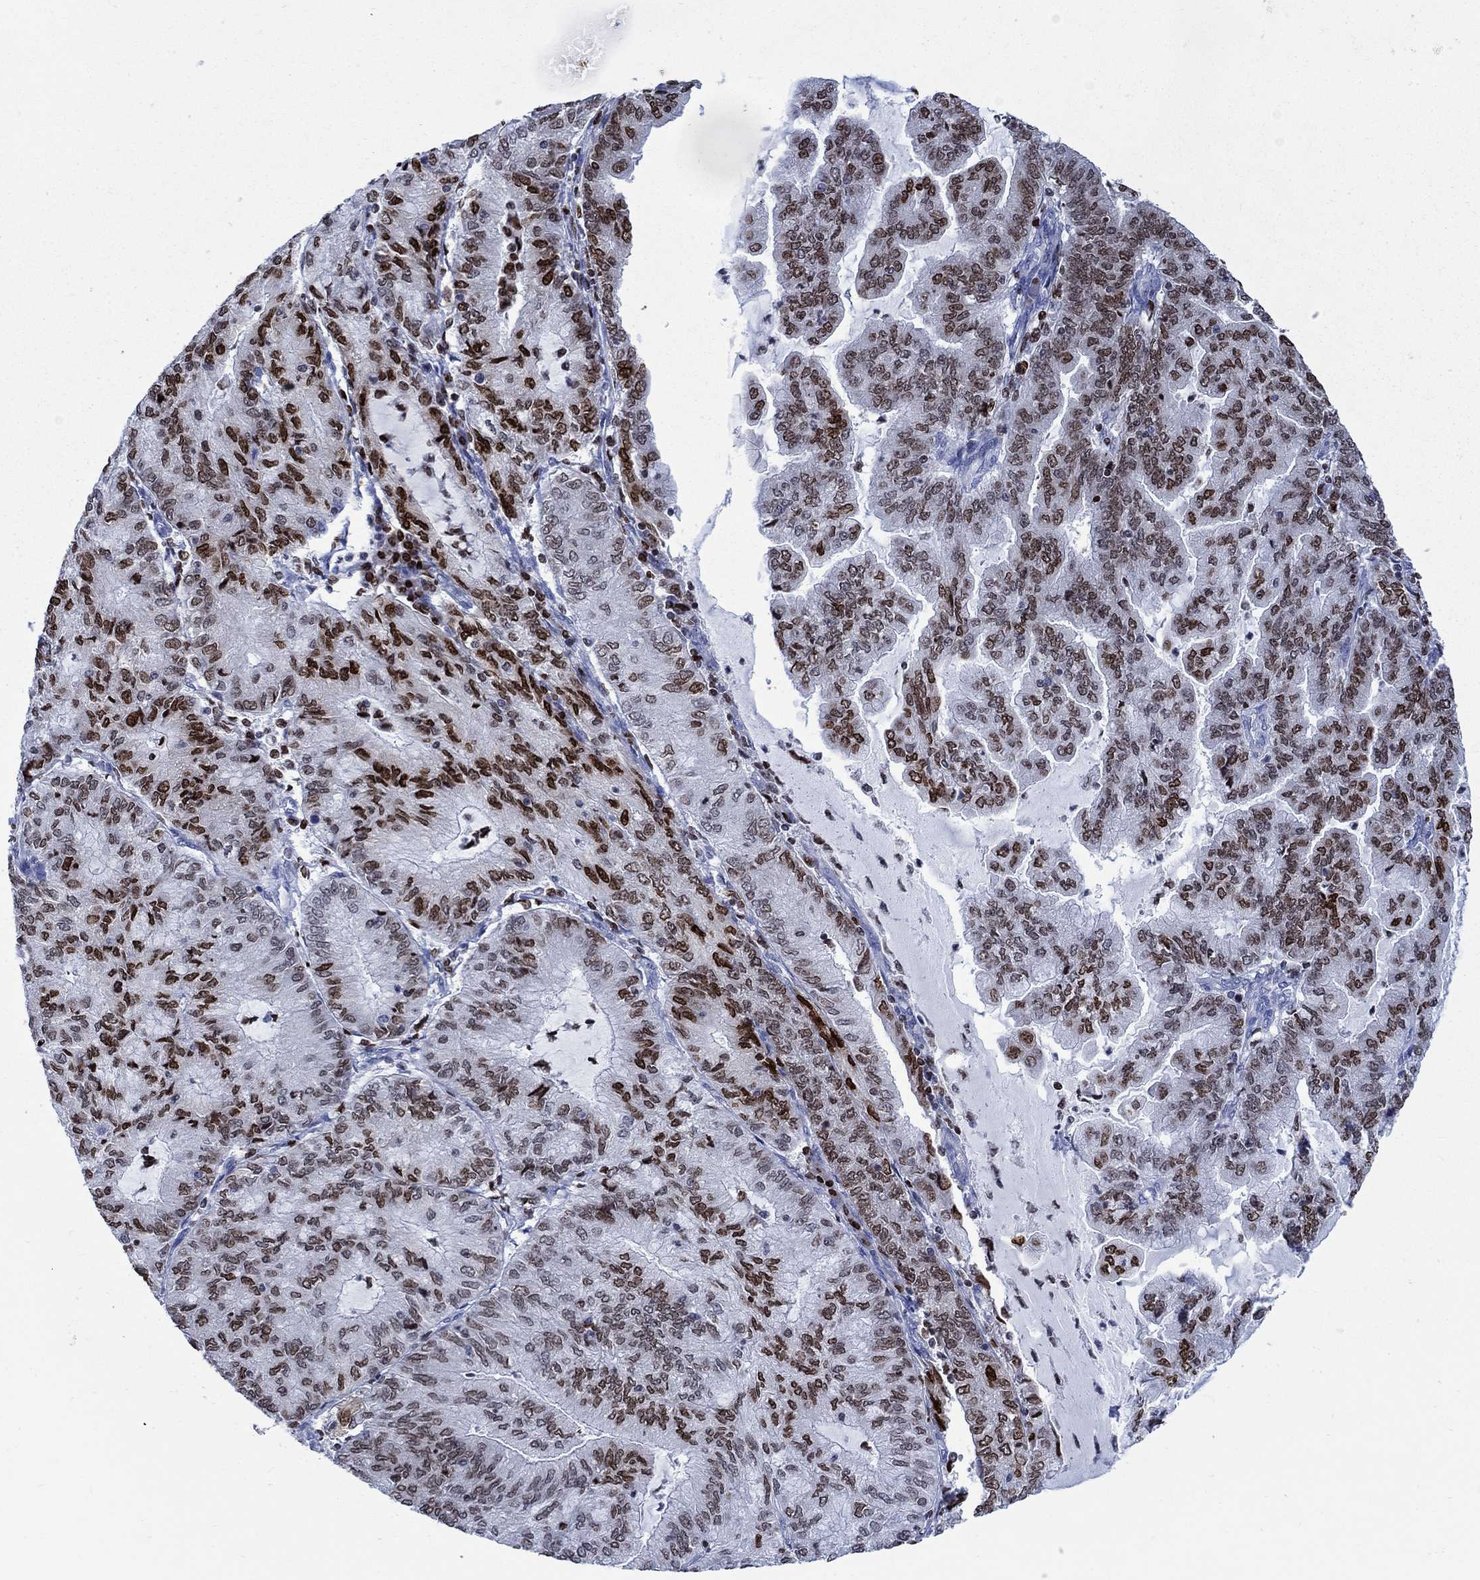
{"staining": {"intensity": "strong", "quantity": "25%-75%", "location": "nuclear"}, "tissue": "endometrial cancer", "cell_type": "Tumor cells", "image_type": "cancer", "snomed": [{"axis": "morphology", "description": "Adenocarcinoma, NOS"}, {"axis": "topography", "description": "Endometrium"}], "caption": "The micrograph demonstrates immunohistochemical staining of endometrial cancer. There is strong nuclear expression is present in approximately 25%-75% of tumor cells.", "gene": "HMGA1", "patient": {"sex": "female", "age": 82}}